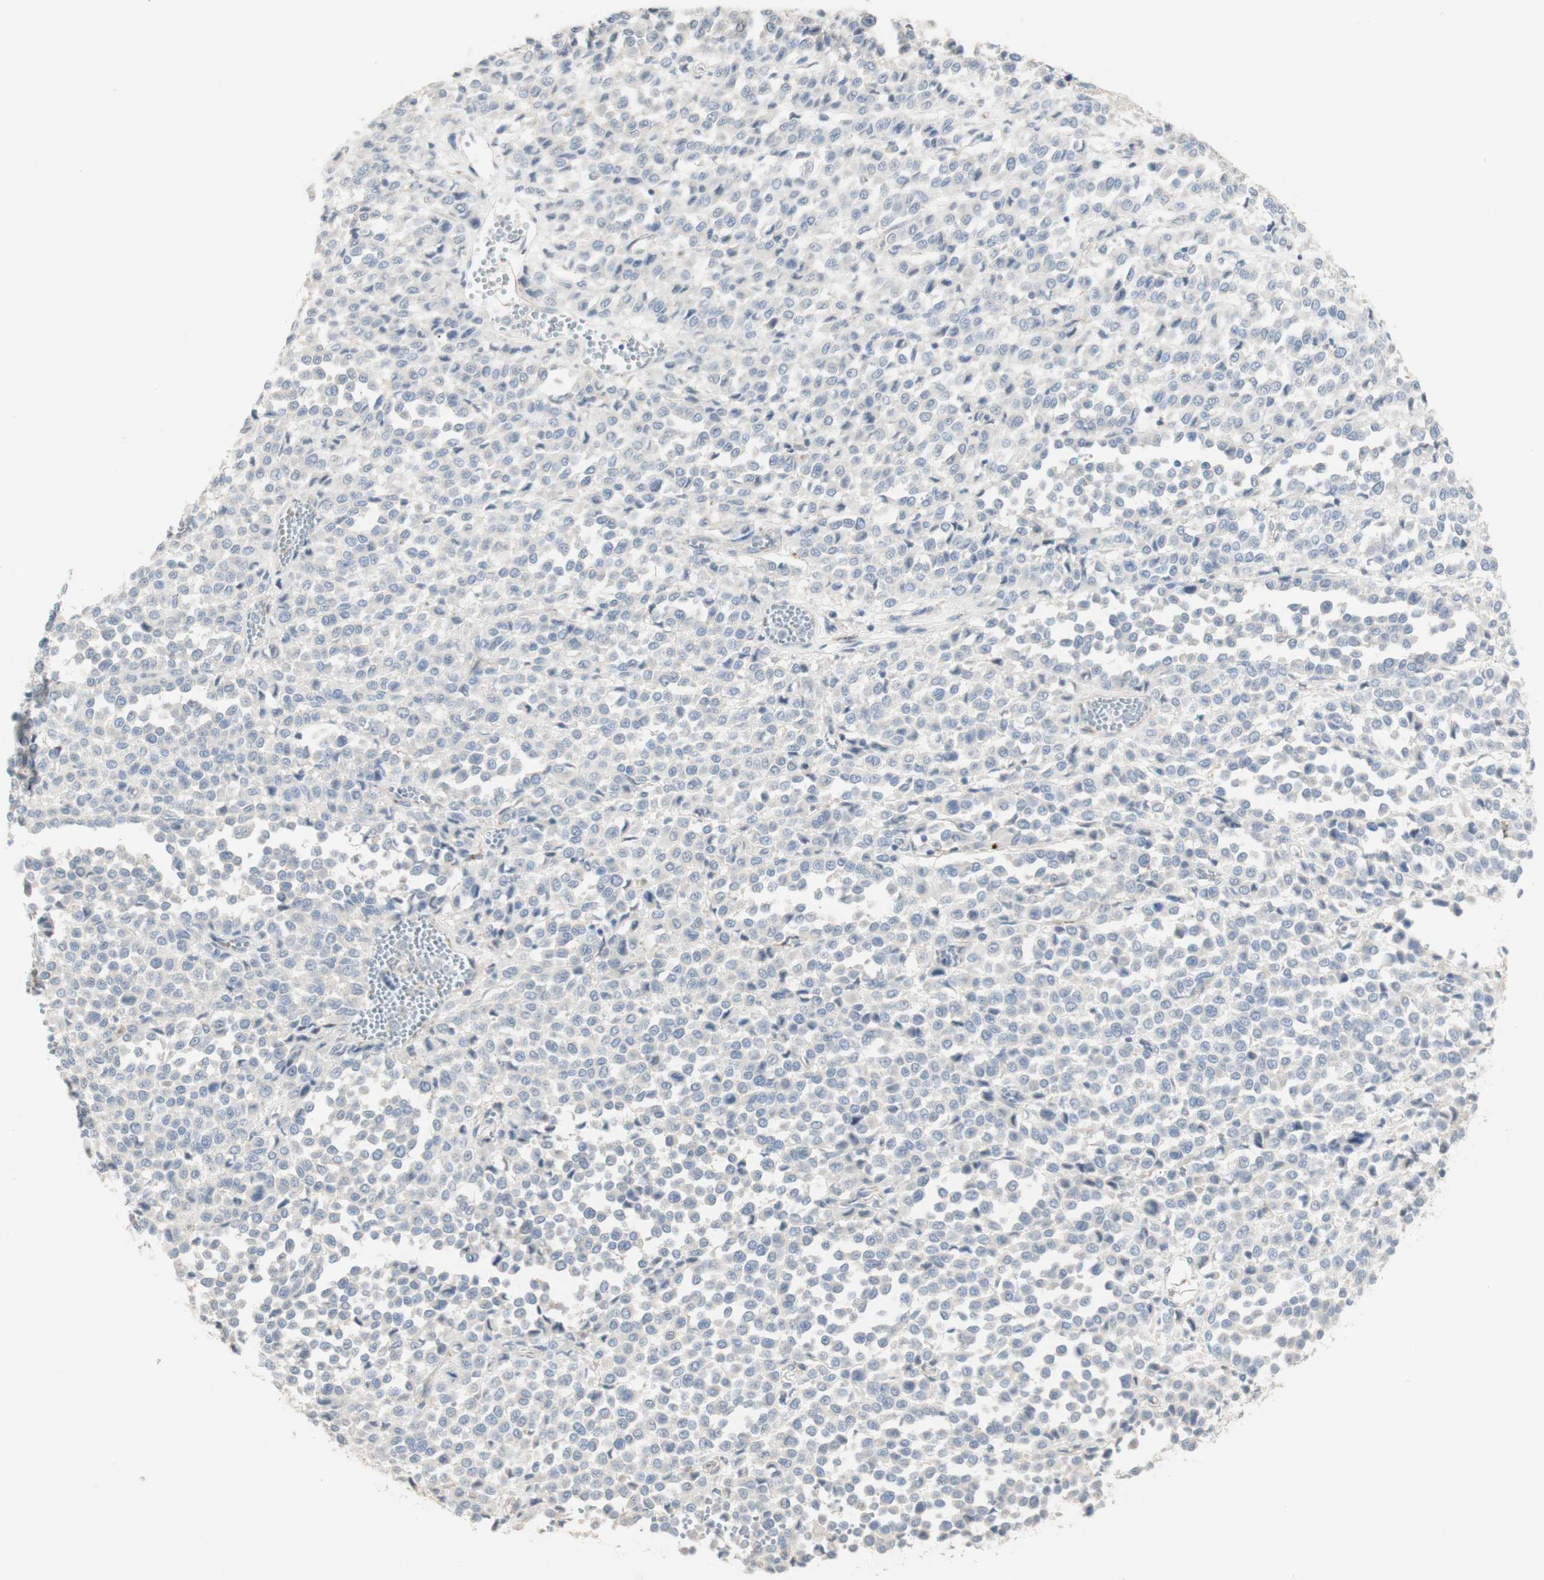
{"staining": {"intensity": "negative", "quantity": "none", "location": "none"}, "tissue": "melanoma", "cell_type": "Tumor cells", "image_type": "cancer", "snomed": [{"axis": "morphology", "description": "Malignant melanoma, Metastatic site"}, {"axis": "topography", "description": "Pancreas"}], "caption": "The histopathology image demonstrates no significant expression in tumor cells of malignant melanoma (metastatic site).", "gene": "MANEA", "patient": {"sex": "female", "age": 30}}